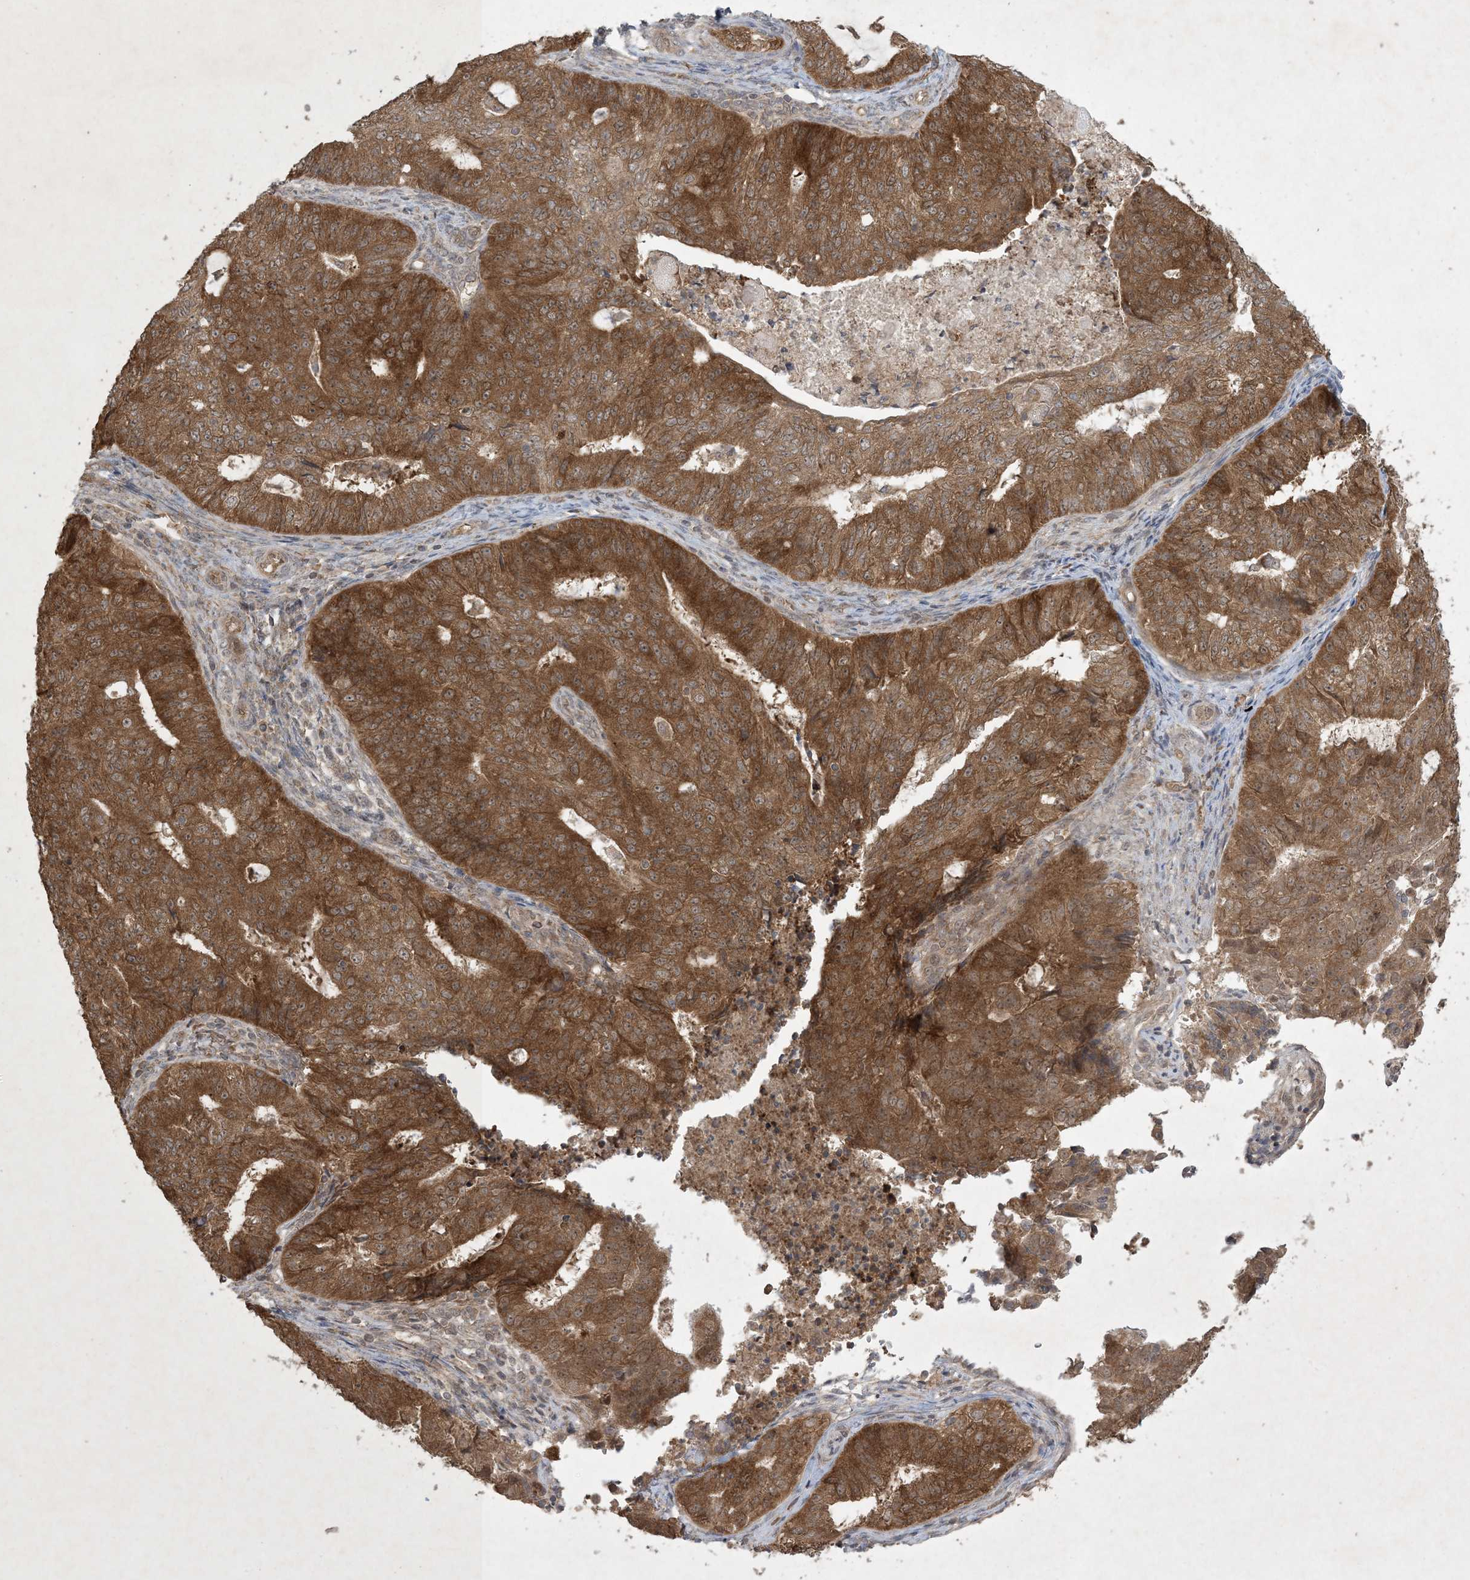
{"staining": {"intensity": "strong", "quantity": ">75%", "location": "cytoplasmic/membranous,nuclear"}, "tissue": "endometrial cancer", "cell_type": "Tumor cells", "image_type": "cancer", "snomed": [{"axis": "morphology", "description": "Adenocarcinoma, NOS"}, {"axis": "topography", "description": "Endometrium"}], "caption": "Tumor cells exhibit strong cytoplasmic/membranous and nuclear expression in about >75% of cells in endometrial cancer (adenocarcinoma).", "gene": "NRBP2", "patient": {"sex": "female", "age": 32}}